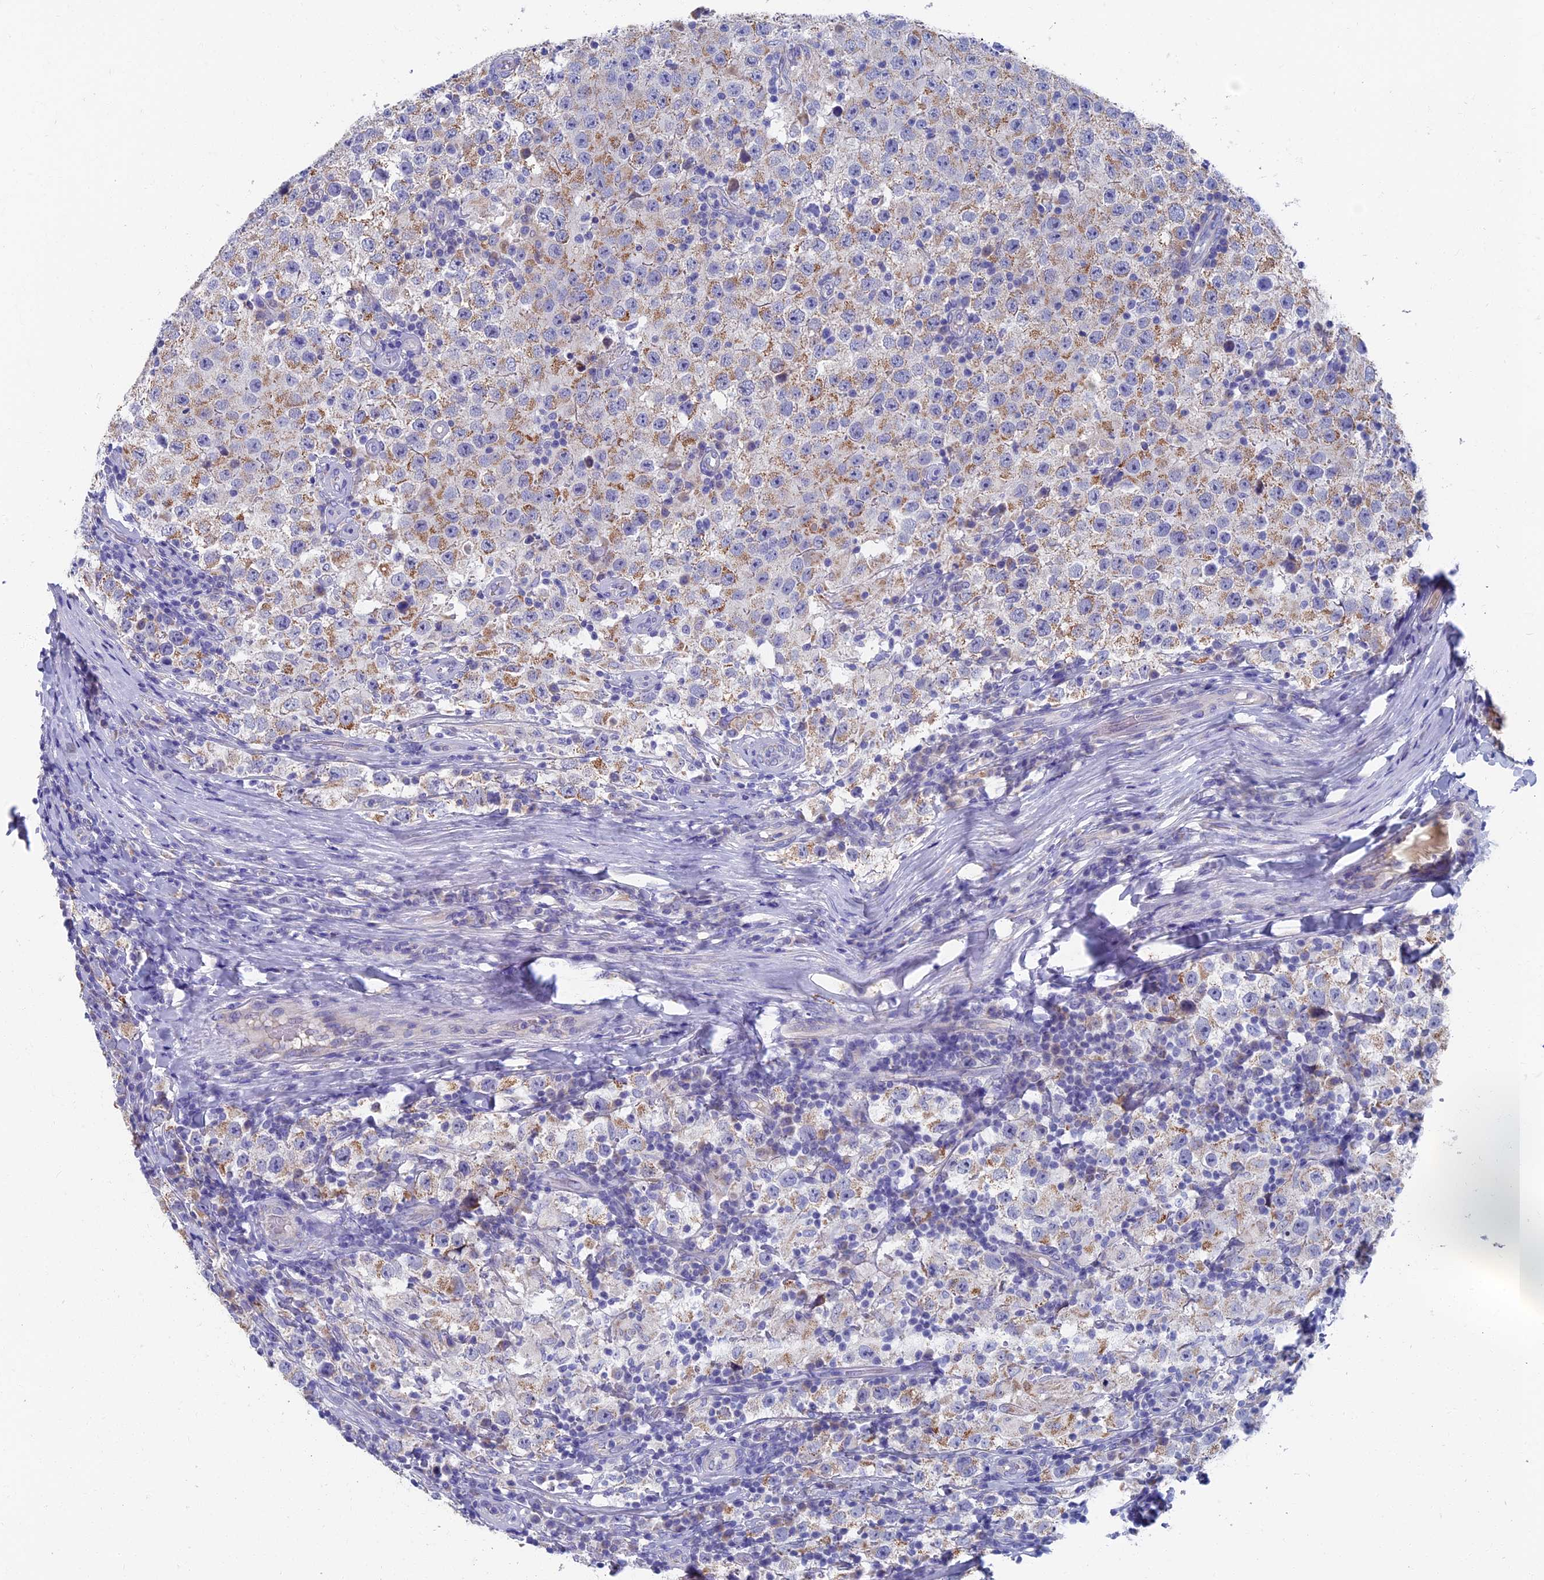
{"staining": {"intensity": "moderate", "quantity": "25%-75%", "location": "cytoplasmic/membranous"}, "tissue": "testis cancer", "cell_type": "Tumor cells", "image_type": "cancer", "snomed": [{"axis": "morphology", "description": "Normal tissue, NOS"}, {"axis": "morphology", "description": "Urothelial carcinoma, High grade"}, {"axis": "morphology", "description": "Seminoma, NOS"}, {"axis": "morphology", "description": "Carcinoma, Embryonal, NOS"}, {"axis": "topography", "description": "Urinary bladder"}, {"axis": "topography", "description": "Testis"}], "caption": "Immunohistochemistry image of human testis cancer stained for a protein (brown), which demonstrates medium levels of moderate cytoplasmic/membranous staining in about 25%-75% of tumor cells.", "gene": "OAT", "patient": {"sex": "male", "age": 41}}